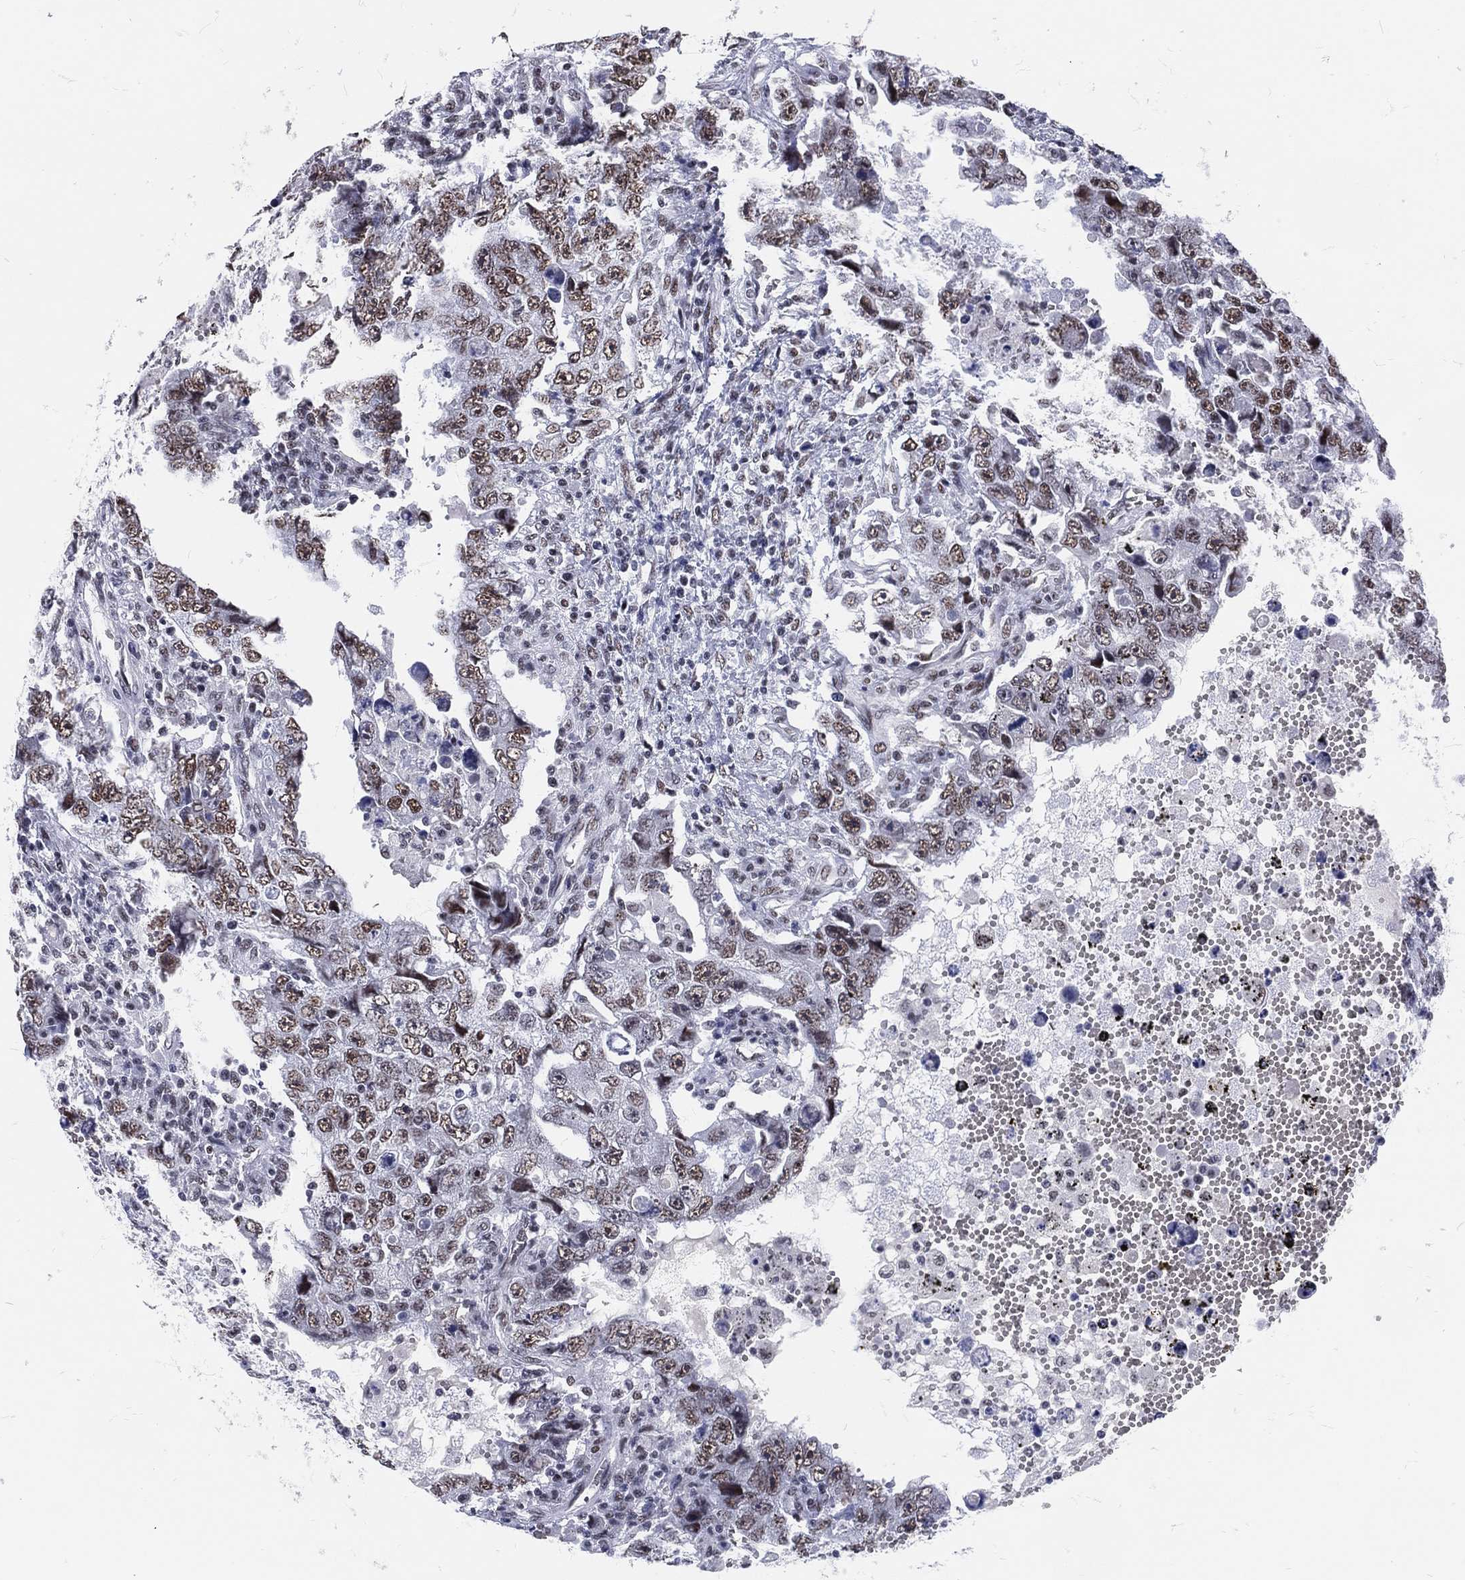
{"staining": {"intensity": "weak", "quantity": "25%-75%", "location": "nuclear"}, "tissue": "testis cancer", "cell_type": "Tumor cells", "image_type": "cancer", "snomed": [{"axis": "morphology", "description": "Carcinoma, Embryonal, NOS"}, {"axis": "topography", "description": "Testis"}], "caption": "Testis embryonal carcinoma was stained to show a protein in brown. There is low levels of weak nuclear expression in approximately 25%-75% of tumor cells. Using DAB (3,3'-diaminobenzidine) (brown) and hematoxylin (blue) stains, captured at high magnification using brightfield microscopy.", "gene": "MAPK8IP1", "patient": {"sex": "male", "age": 26}}